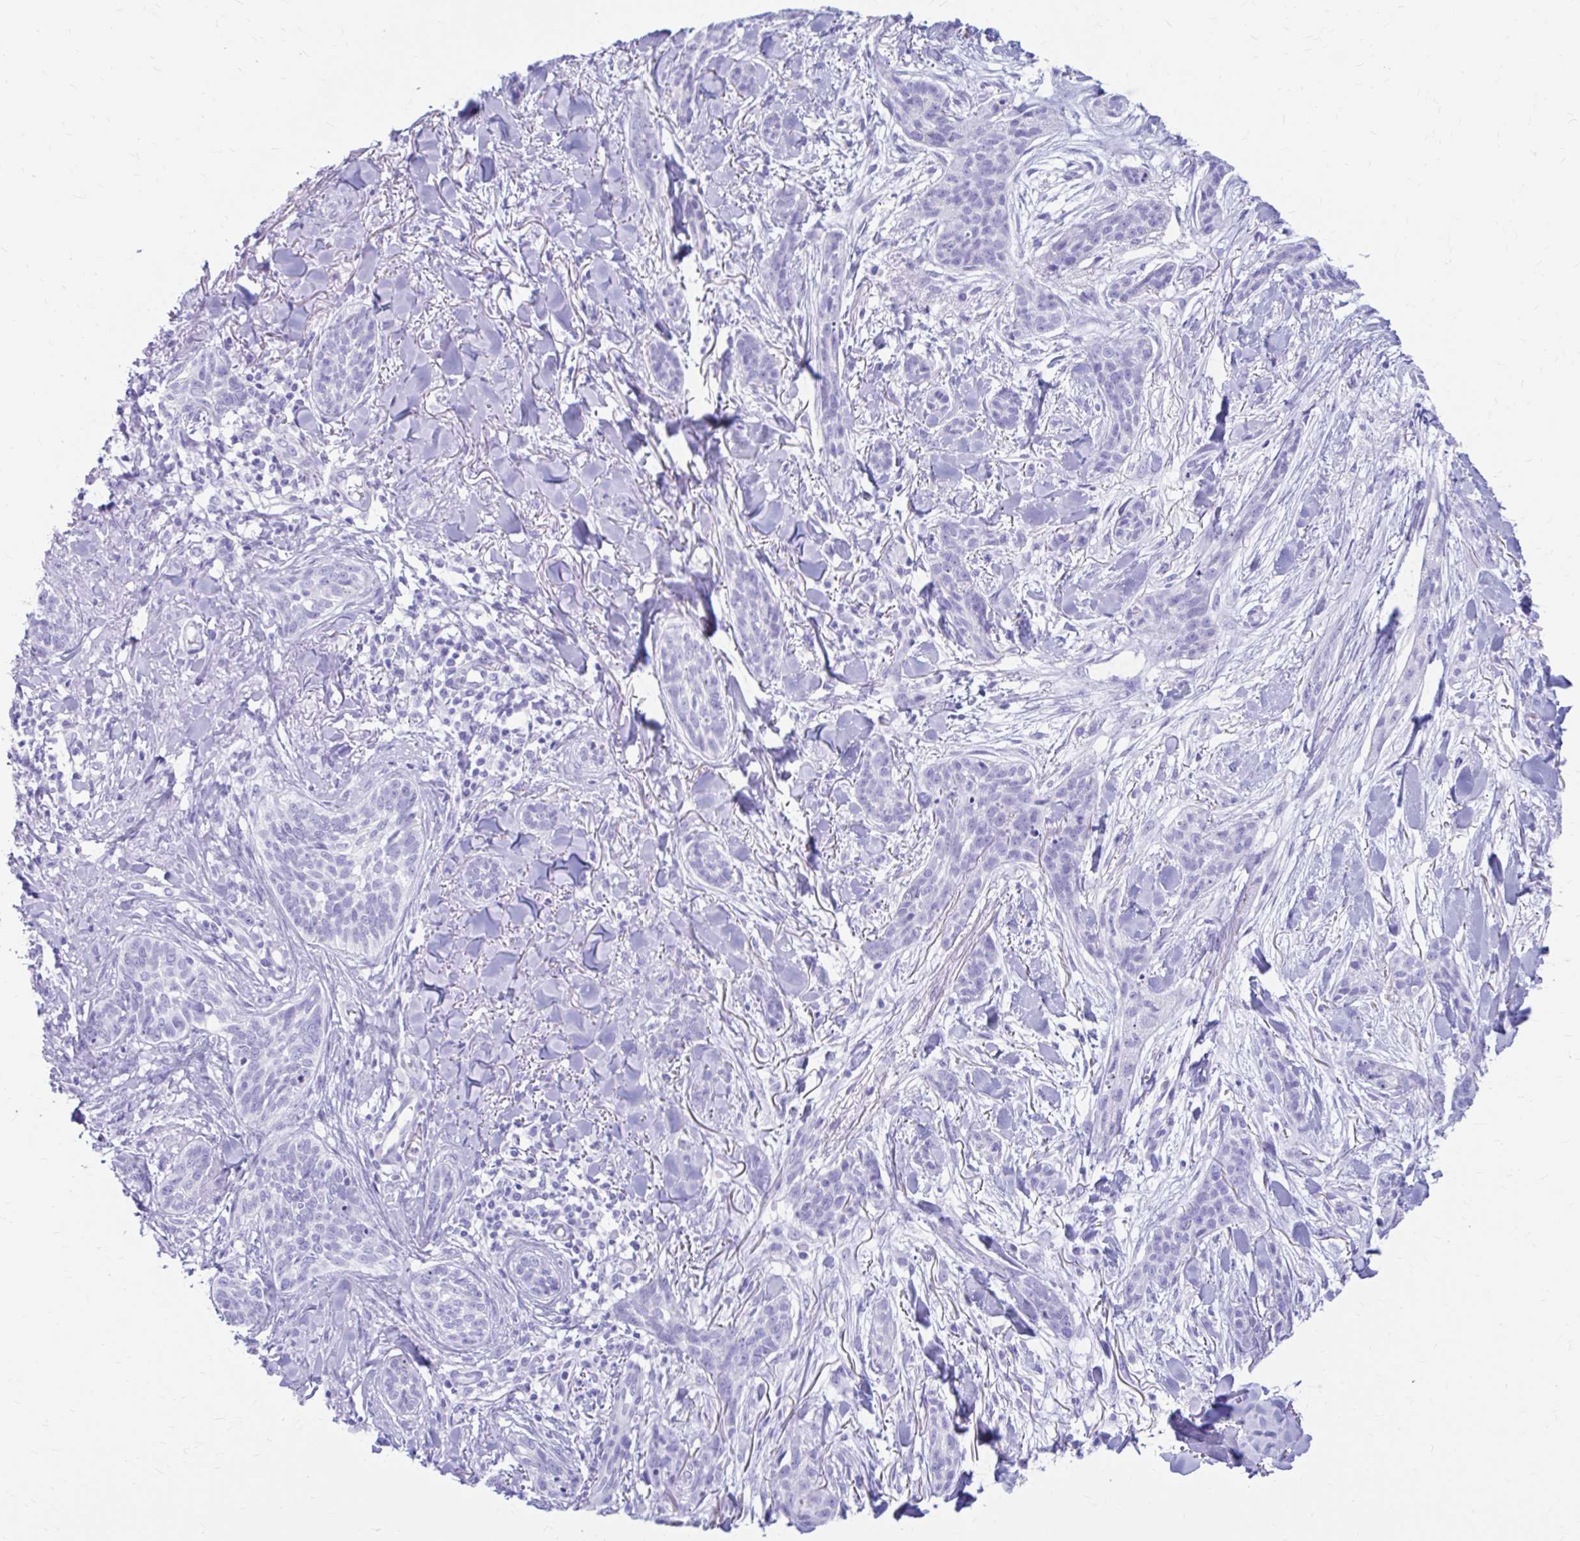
{"staining": {"intensity": "negative", "quantity": "none", "location": "none"}, "tissue": "skin cancer", "cell_type": "Tumor cells", "image_type": "cancer", "snomed": [{"axis": "morphology", "description": "Basal cell carcinoma"}, {"axis": "topography", "description": "Skin"}], "caption": "Human basal cell carcinoma (skin) stained for a protein using IHC displays no staining in tumor cells.", "gene": "NSG2", "patient": {"sex": "male", "age": 52}}